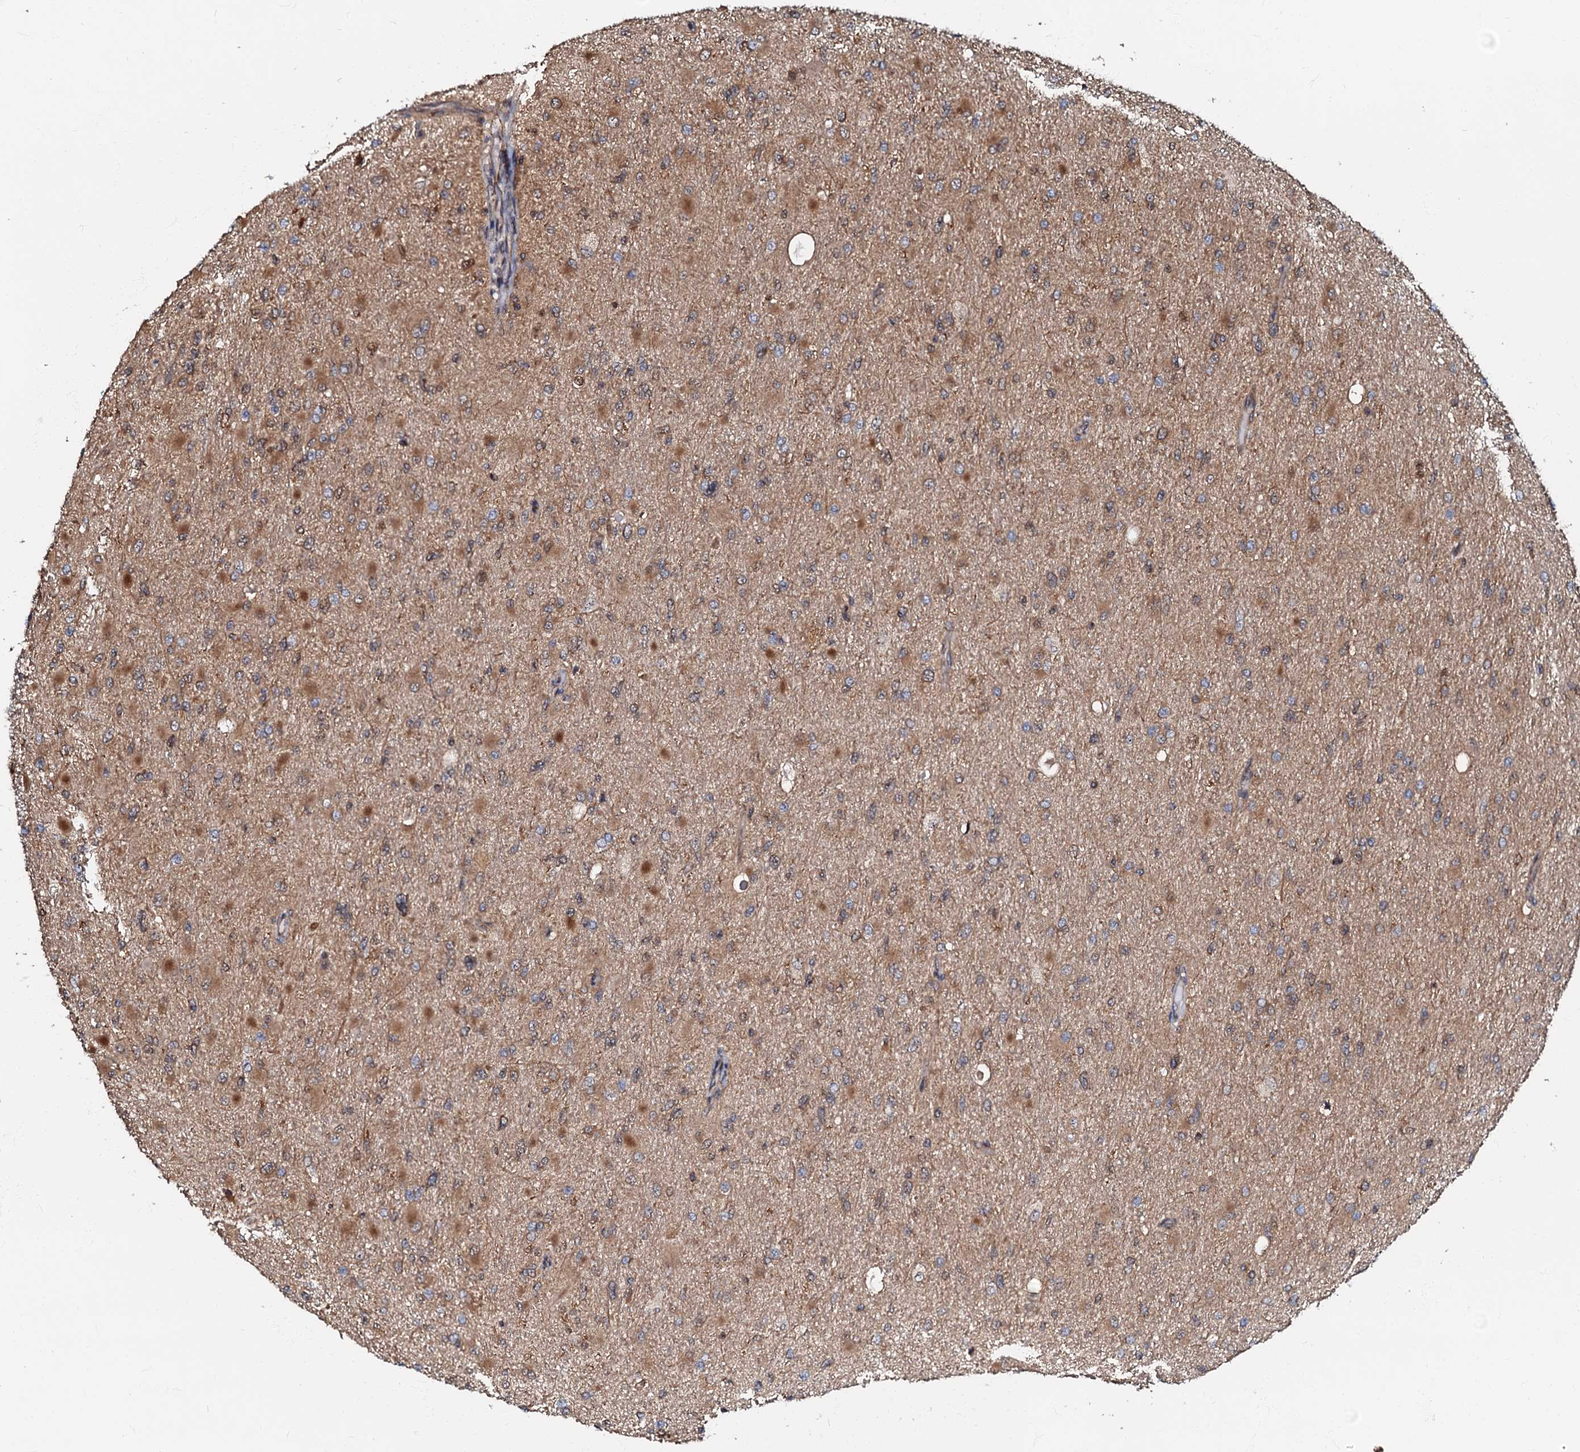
{"staining": {"intensity": "moderate", "quantity": "25%-75%", "location": "cytoplasmic/membranous"}, "tissue": "glioma", "cell_type": "Tumor cells", "image_type": "cancer", "snomed": [{"axis": "morphology", "description": "Glioma, malignant, High grade"}, {"axis": "topography", "description": "Cerebral cortex"}], "caption": "Immunohistochemical staining of human malignant glioma (high-grade) displays medium levels of moderate cytoplasmic/membranous expression in about 25%-75% of tumor cells.", "gene": "OSBP", "patient": {"sex": "female", "age": 36}}